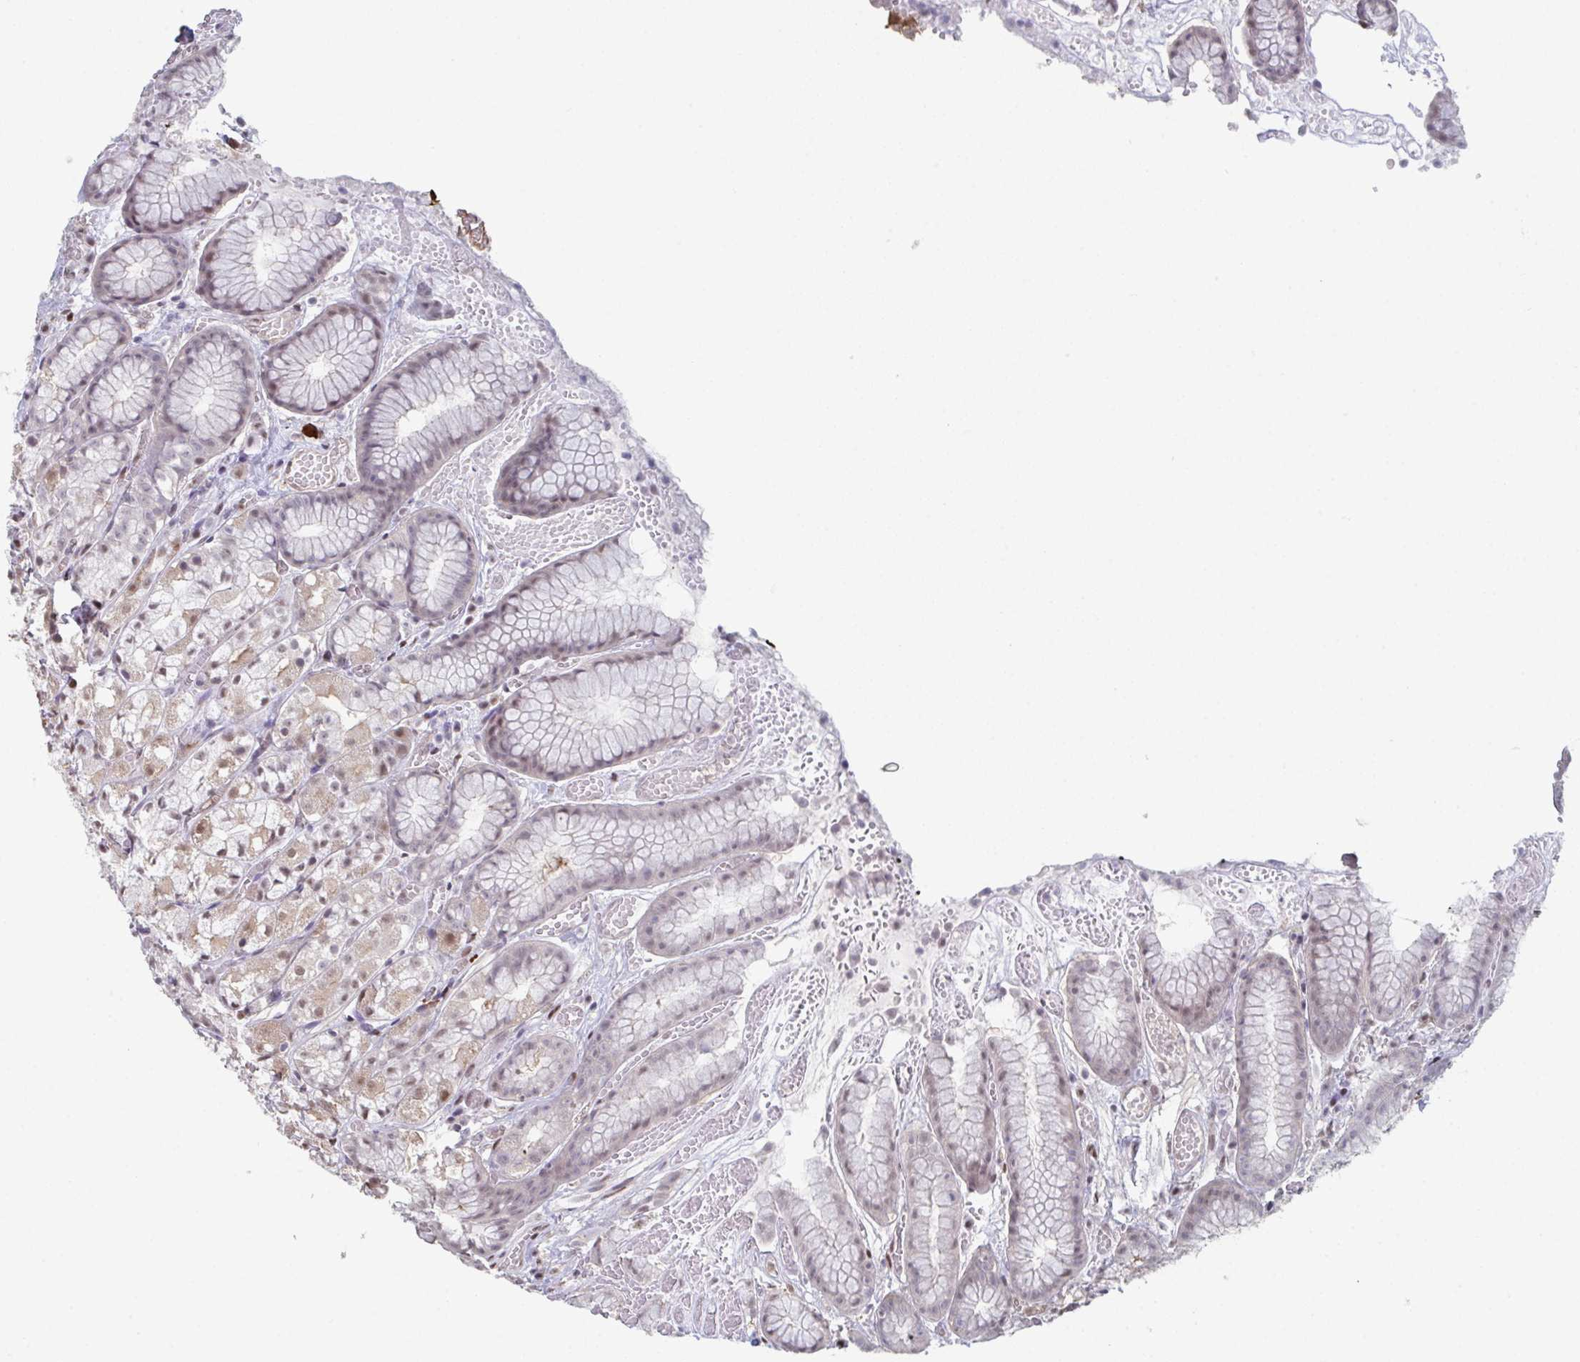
{"staining": {"intensity": "moderate", "quantity": "25%-75%", "location": "nuclear"}, "tissue": "stomach", "cell_type": "Glandular cells", "image_type": "normal", "snomed": [{"axis": "morphology", "description": "Normal tissue, NOS"}, {"axis": "topography", "description": "Smooth muscle"}, {"axis": "topography", "description": "Stomach"}], "caption": "Benign stomach was stained to show a protein in brown. There is medium levels of moderate nuclear staining in about 25%-75% of glandular cells.", "gene": "ACD", "patient": {"sex": "male", "age": 70}}